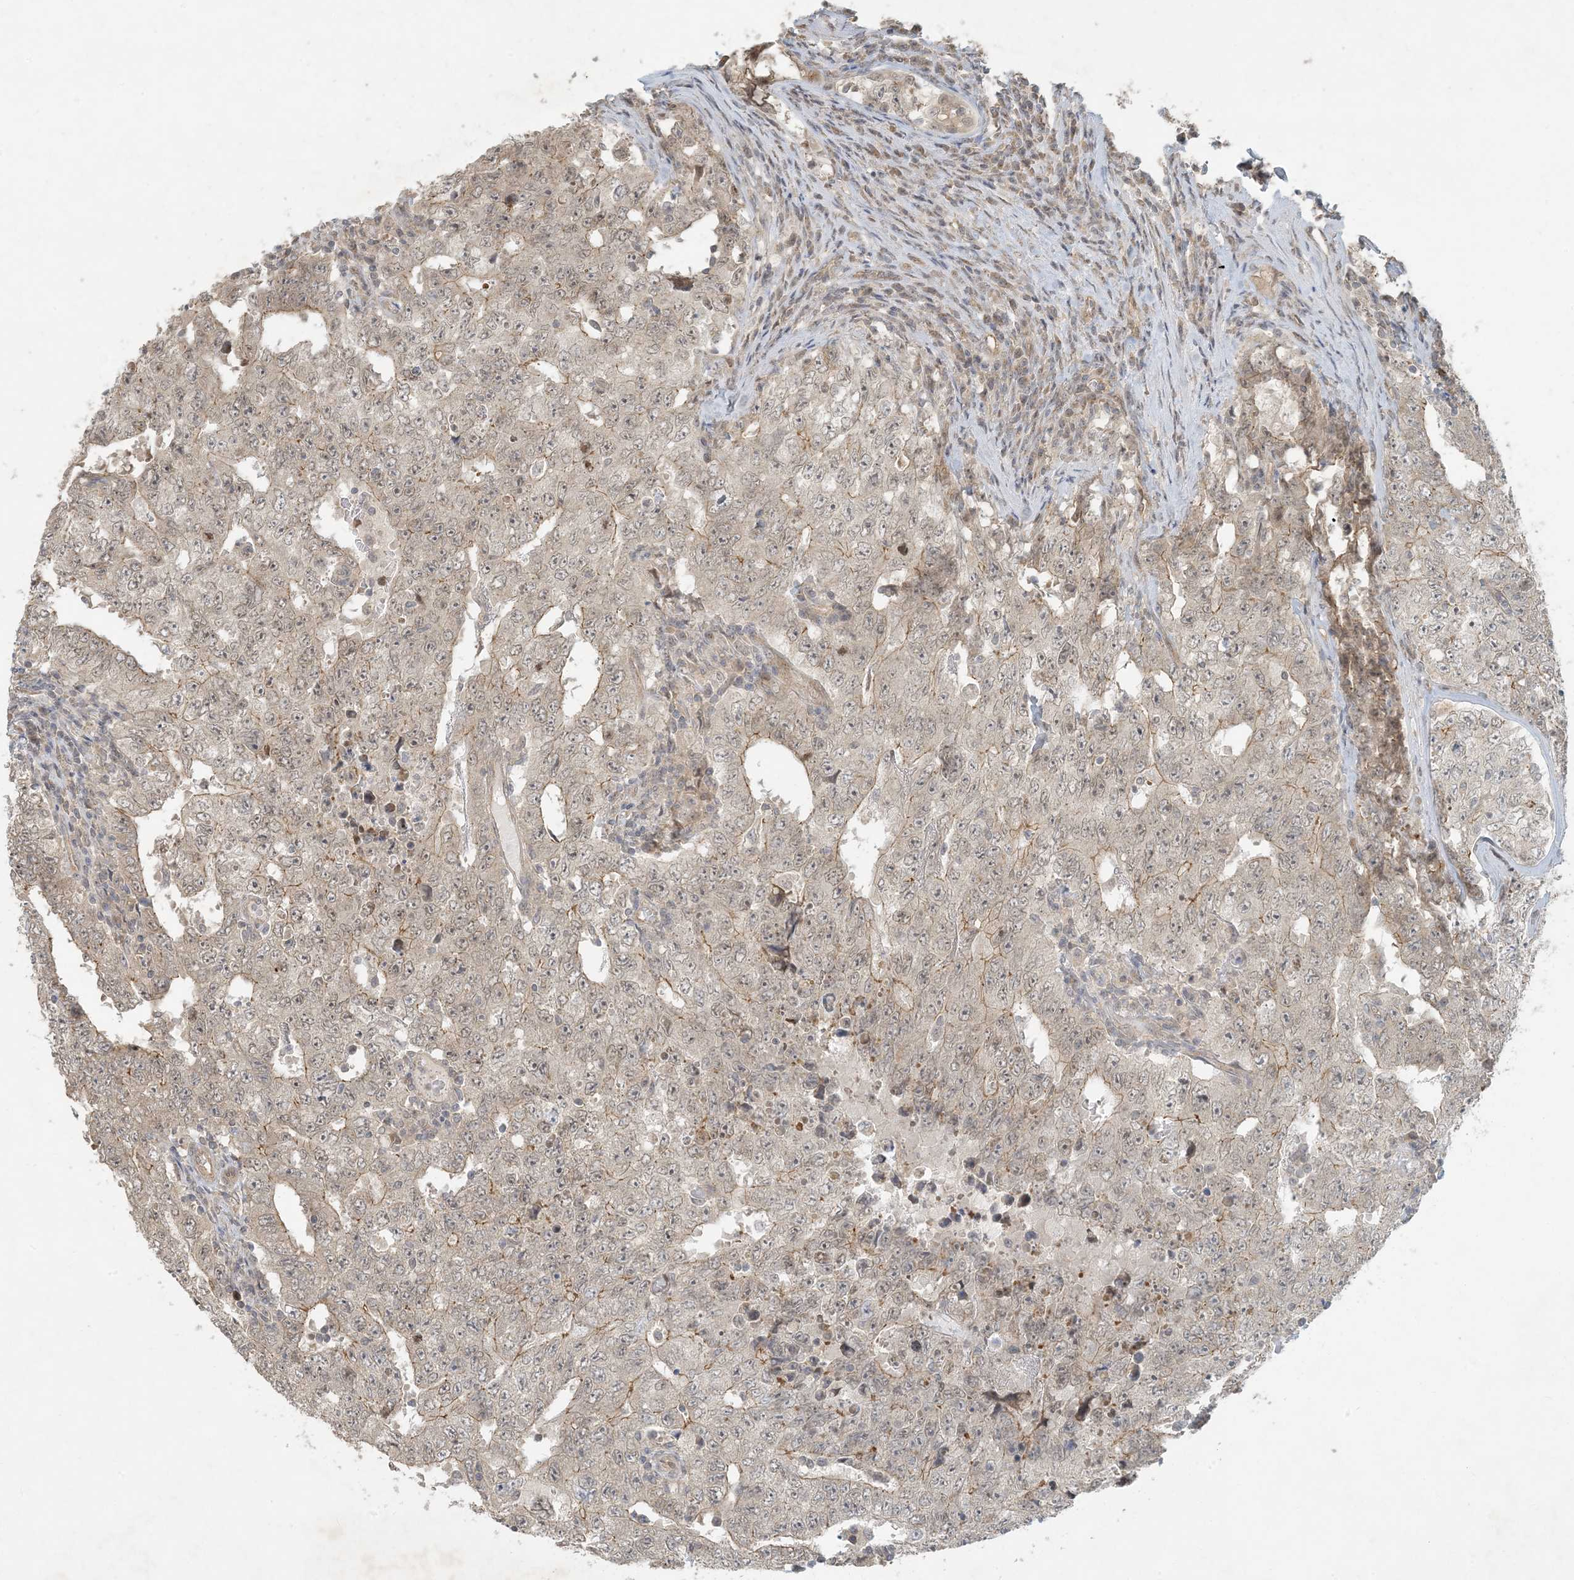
{"staining": {"intensity": "moderate", "quantity": "<25%", "location": "cytoplasmic/membranous"}, "tissue": "testis cancer", "cell_type": "Tumor cells", "image_type": "cancer", "snomed": [{"axis": "morphology", "description": "Carcinoma, Embryonal, NOS"}, {"axis": "topography", "description": "Testis"}], "caption": "There is low levels of moderate cytoplasmic/membranous staining in tumor cells of testis cancer, as demonstrated by immunohistochemical staining (brown color).", "gene": "BCORL1", "patient": {"sex": "male", "age": 26}}